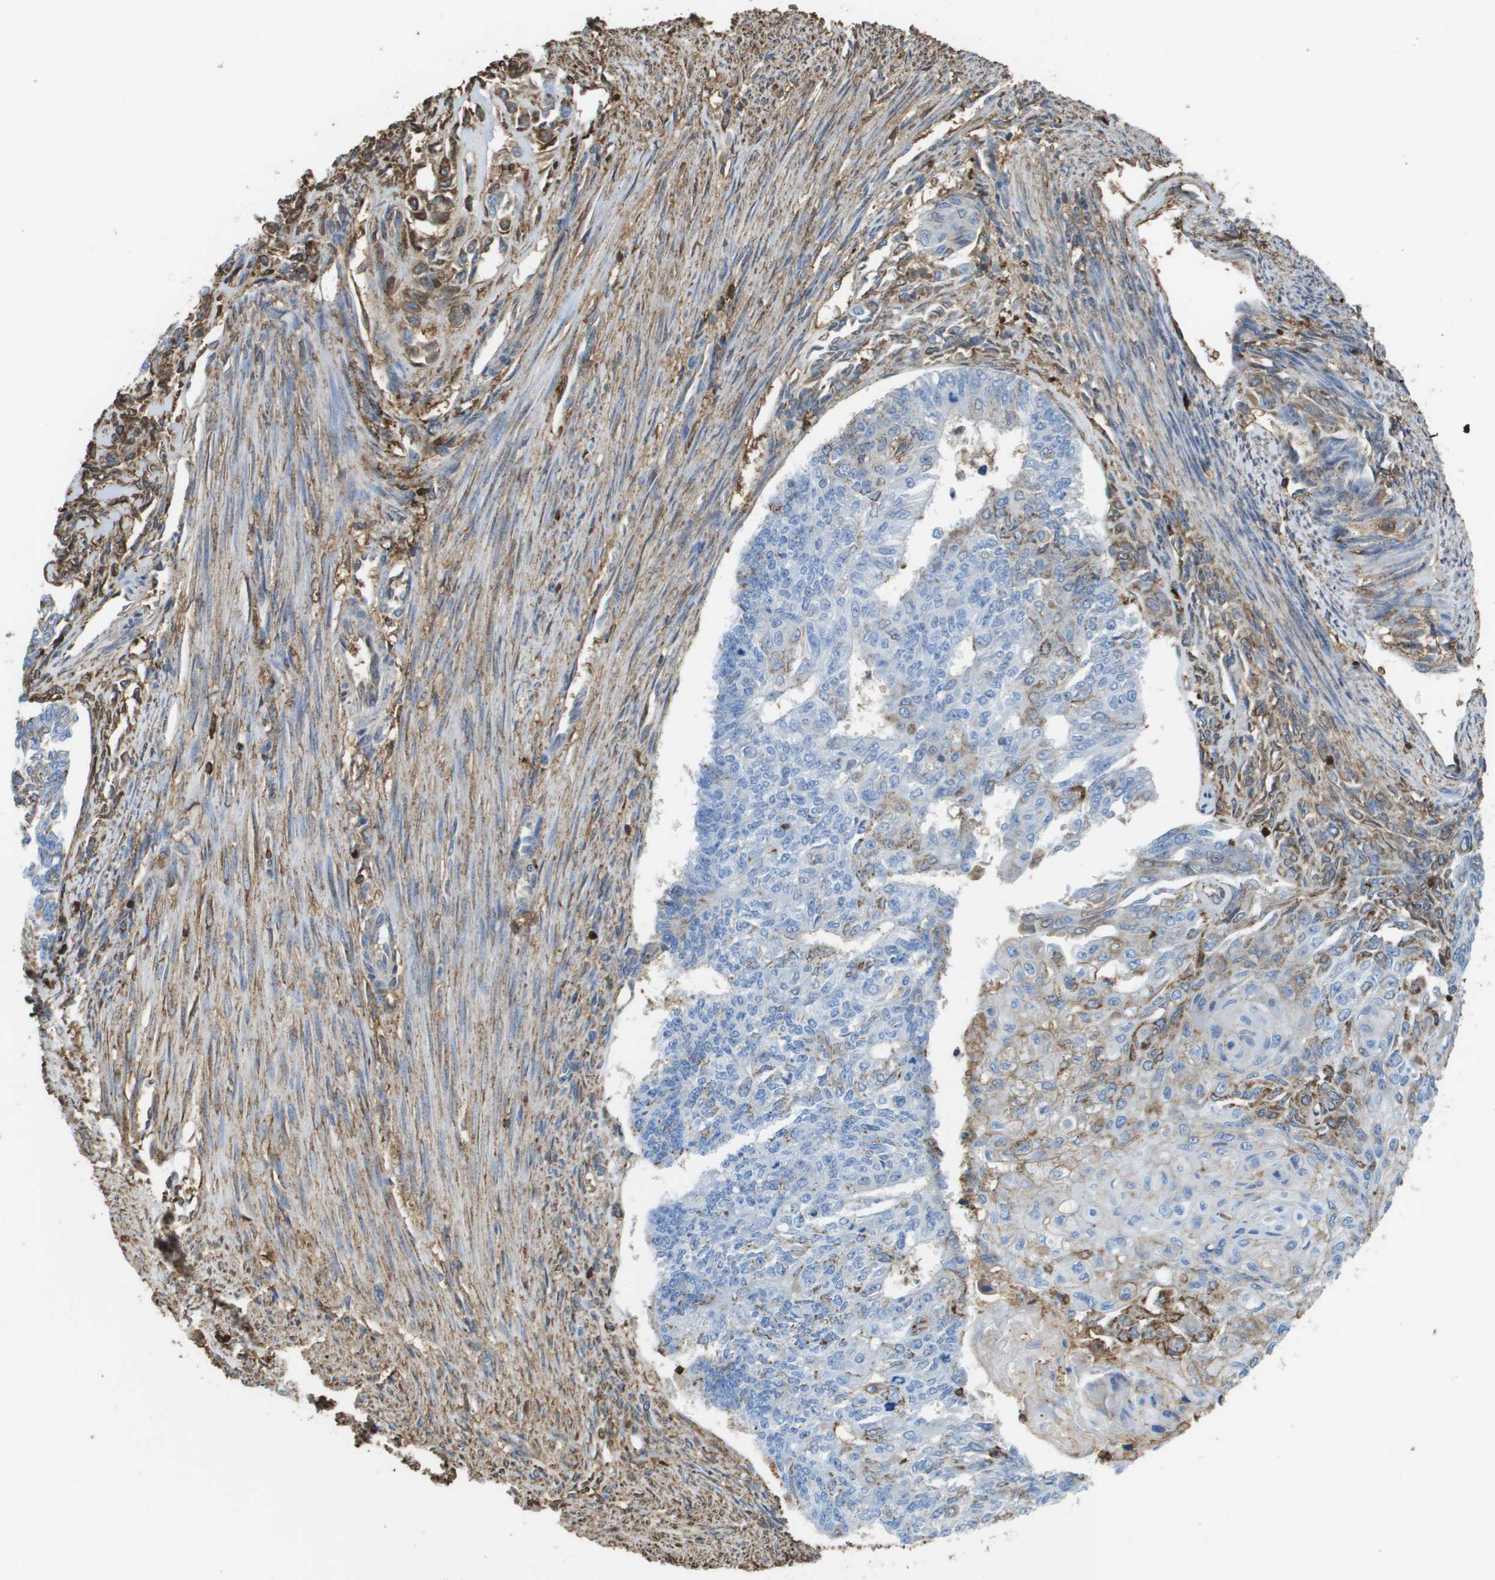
{"staining": {"intensity": "negative", "quantity": "none", "location": "none"}, "tissue": "endometrial cancer", "cell_type": "Tumor cells", "image_type": "cancer", "snomed": [{"axis": "morphology", "description": "Adenocarcinoma, NOS"}, {"axis": "topography", "description": "Endometrium"}], "caption": "Tumor cells are negative for brown protein staining in adenocarcinoma (endometrial).", "gene": "PASK", "patient": {"sex": "female", "age": 32}}